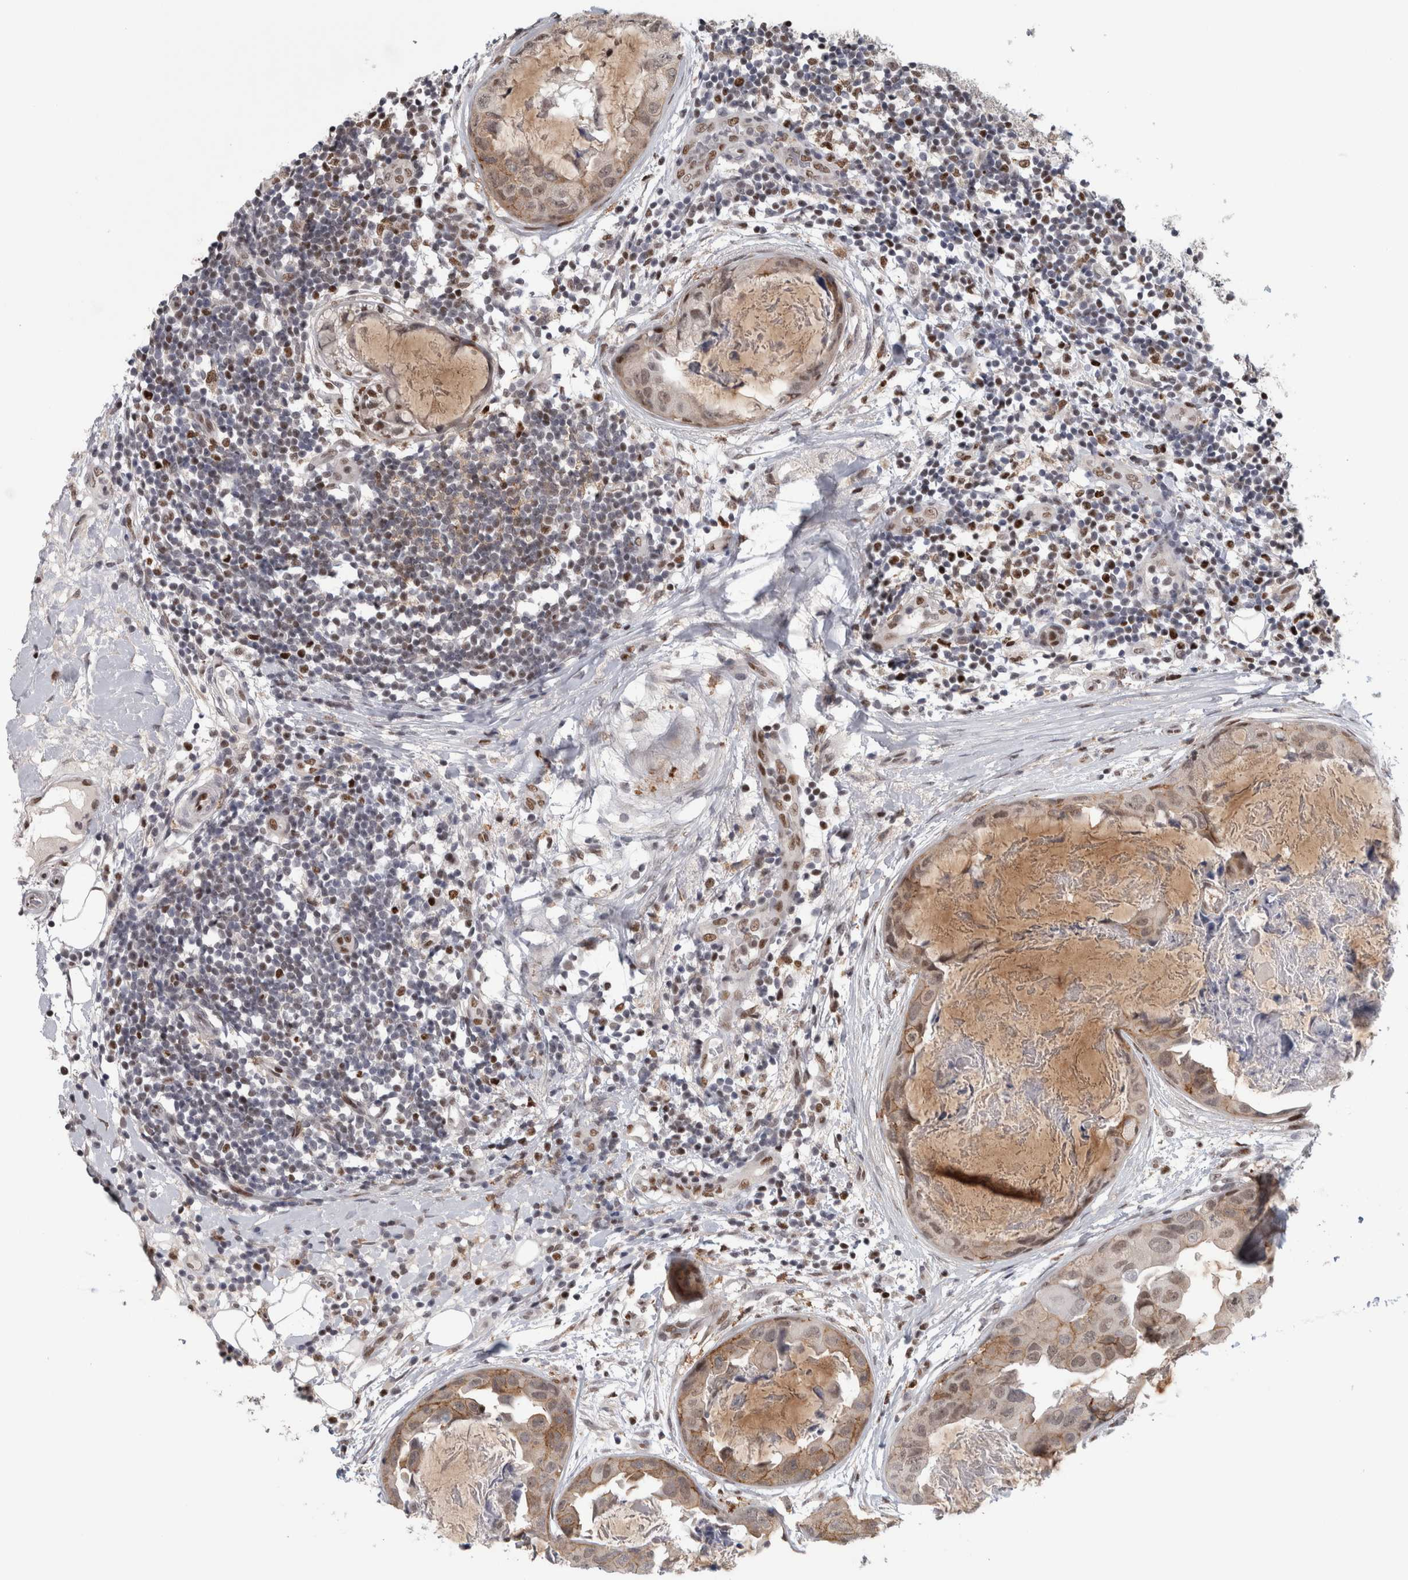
{"staining": {"intensity": "weak", "quantity": ">75%", "location": "cytoplasmic/membranous,nuclear"}, "tissue": "breast cancer", "cell_type": "Tumor cells", "image_type": "cancer", "snomed": [{"axis": "morphology", "description": "Duct carcinoma"}, {"axis": "topography", "description": "Breast"}], "caption": "This is a micrograph of immunohistochemistry (IHC) staining of intraductal carcinoma (breast), which shows weak staining in the cytoplasmic/membranous and nuclear of tumor cells.", "gene": "SRARP", "patient": {"sex": "female", "age": 40}}